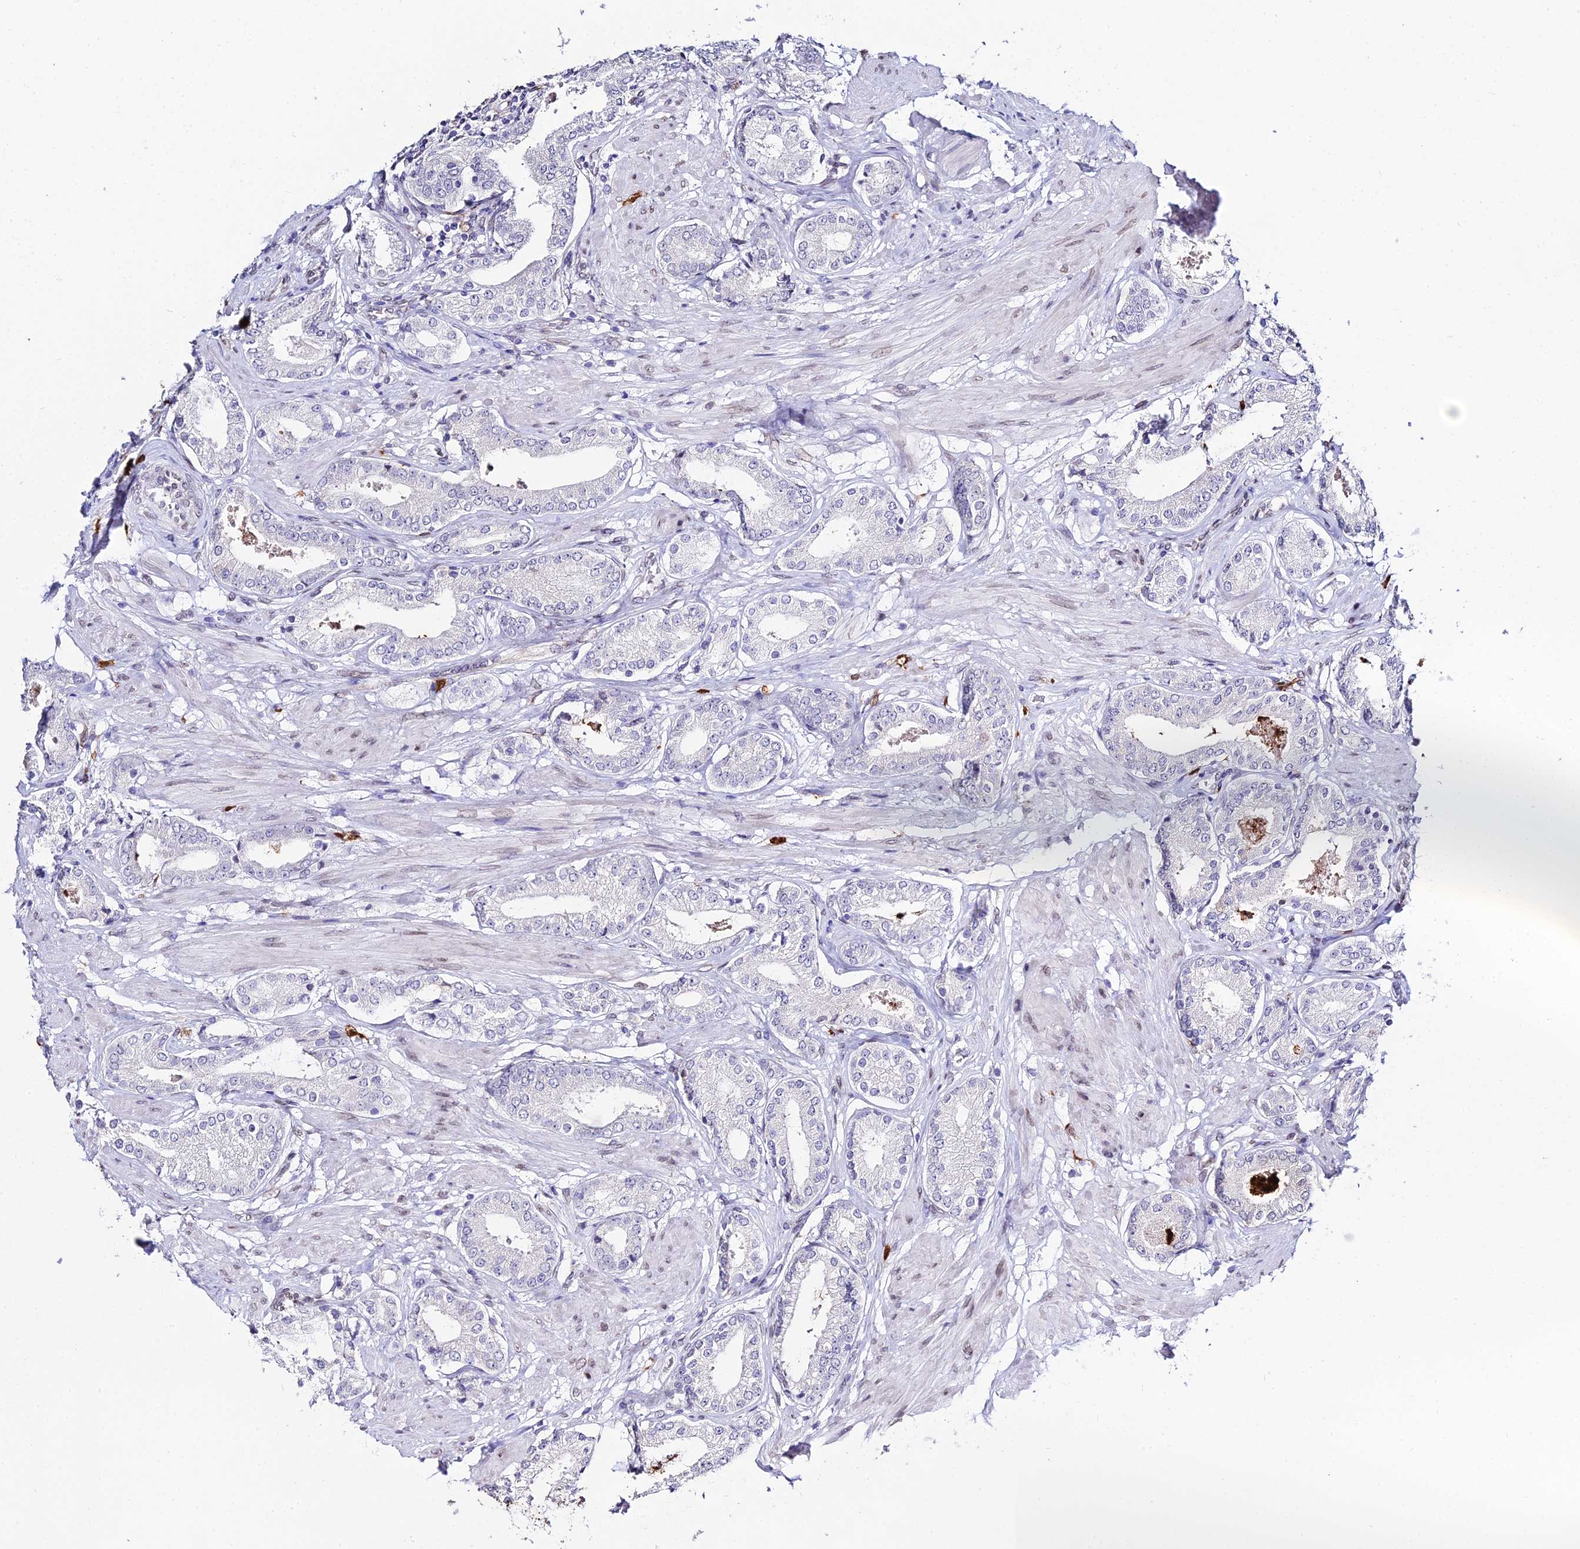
{"staining": {"intensity": "negative", "quantity": "none", "location": "none"}, "tissue": "prostate cancer", "cell_type": "Tumor cells", "image_type": "cancer", "snomed": [{"axis": "morphology", "description": "Adenocarcinoma, High grade"}, {"axis": "topography", "description": "Prostate and seminal vesicle, NOS"}], "caption": "Immunohistochemistry histopathology image of neoplastic tissue: human prostate cancer stained with DAB (3,3'-diaminobenzidine) shows no significant protein staining in tumor cells.", "gene": "MCM10", "patient": {"sex": "male", "age": 64}}